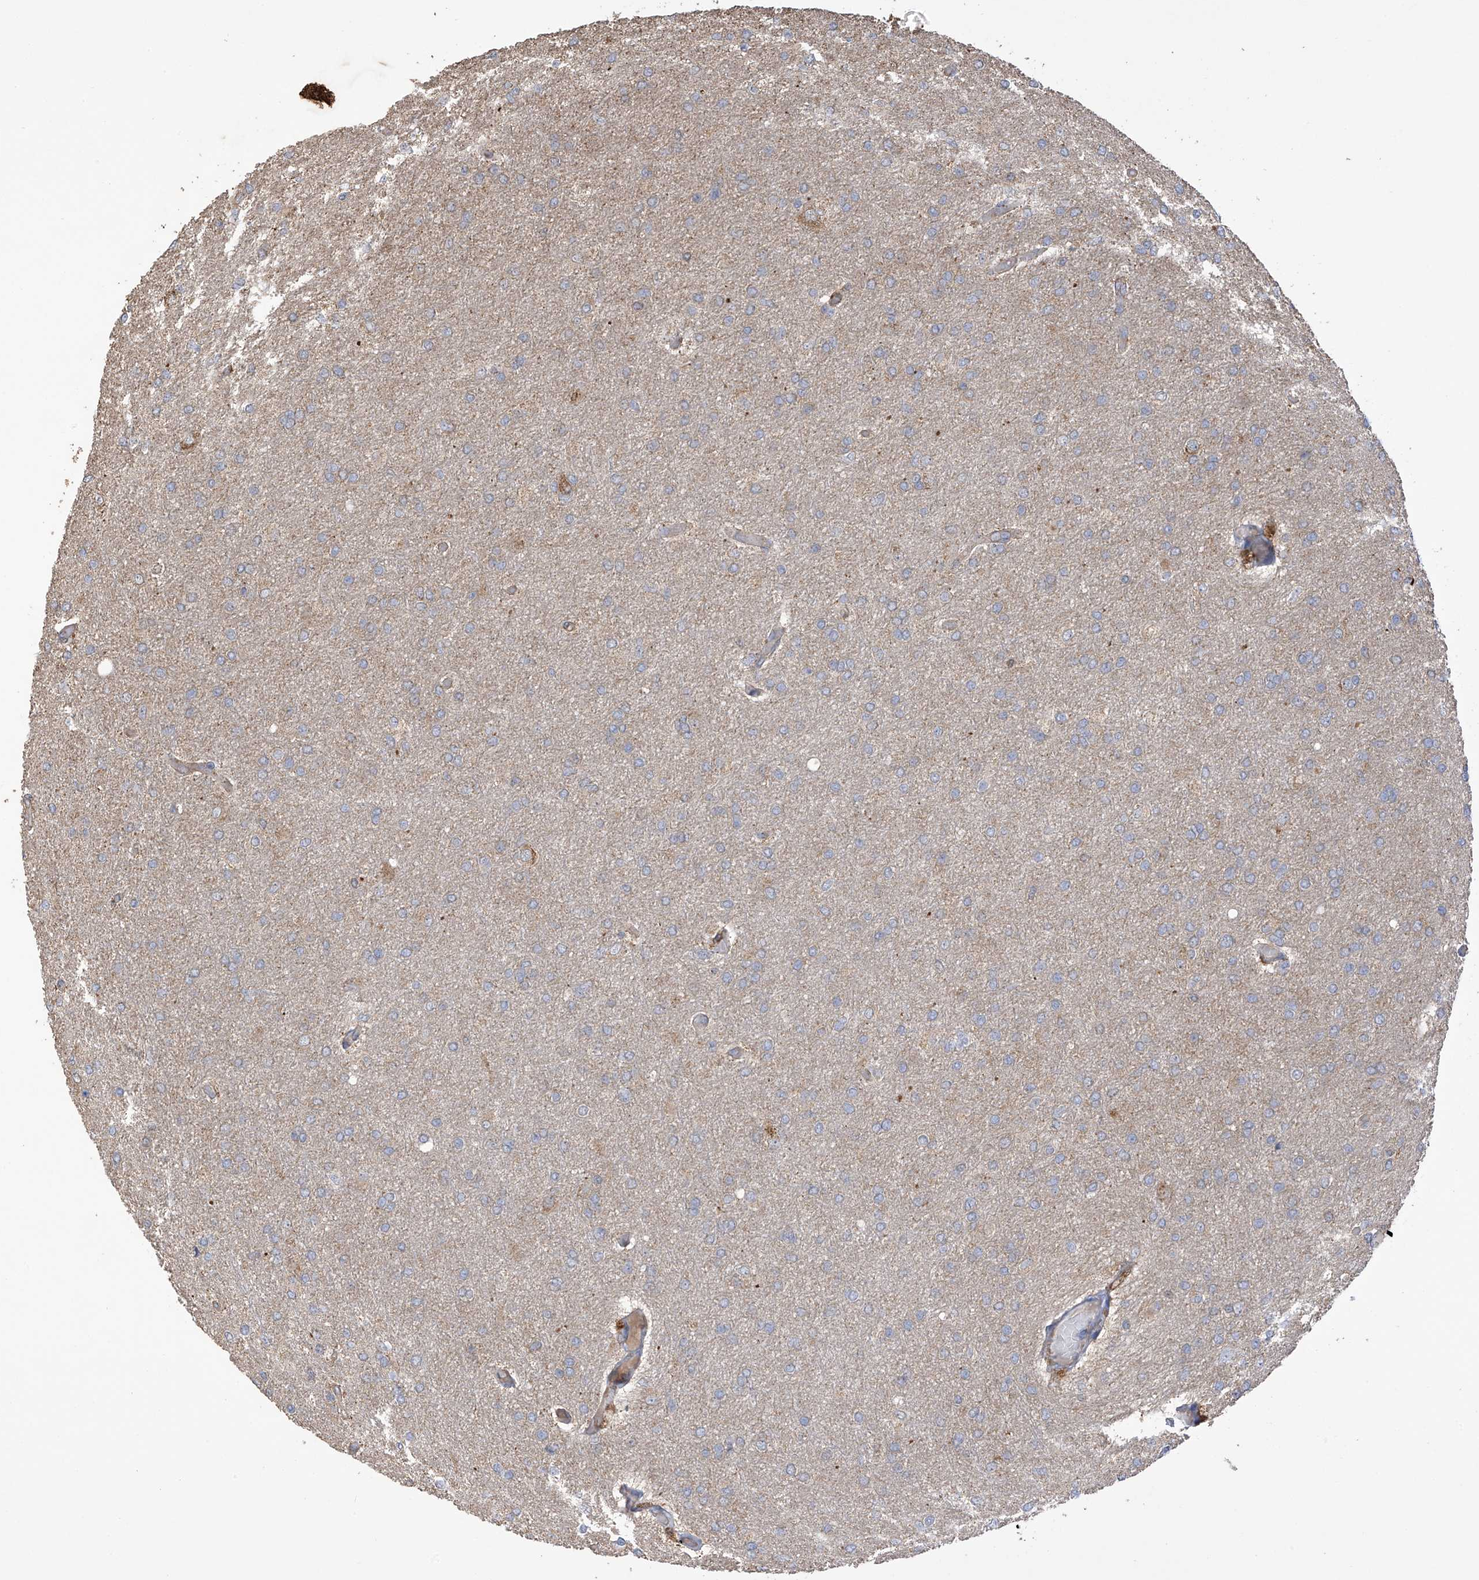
{"staining": {"intensity": "weak", "quantity": "<25%", "location": "cytoplasmic/membranous"}, "tissue": "glioma", "cell_type": "Tumor cells", "image_type": "cancer", "snomed": [{"axis": "morphology", "description": "Glioma, malignant, High grade"}, {"axis": "topography", "description": "Cerebral cortex"}], "caption": "A high-resolution photomicrograph shows immunohistochemistry staining of high-grade glioma (malignant), which shows no significant positivity in tumor cells.", "gene": "COX10", "patient": {"sex": "female", "age": 36}}